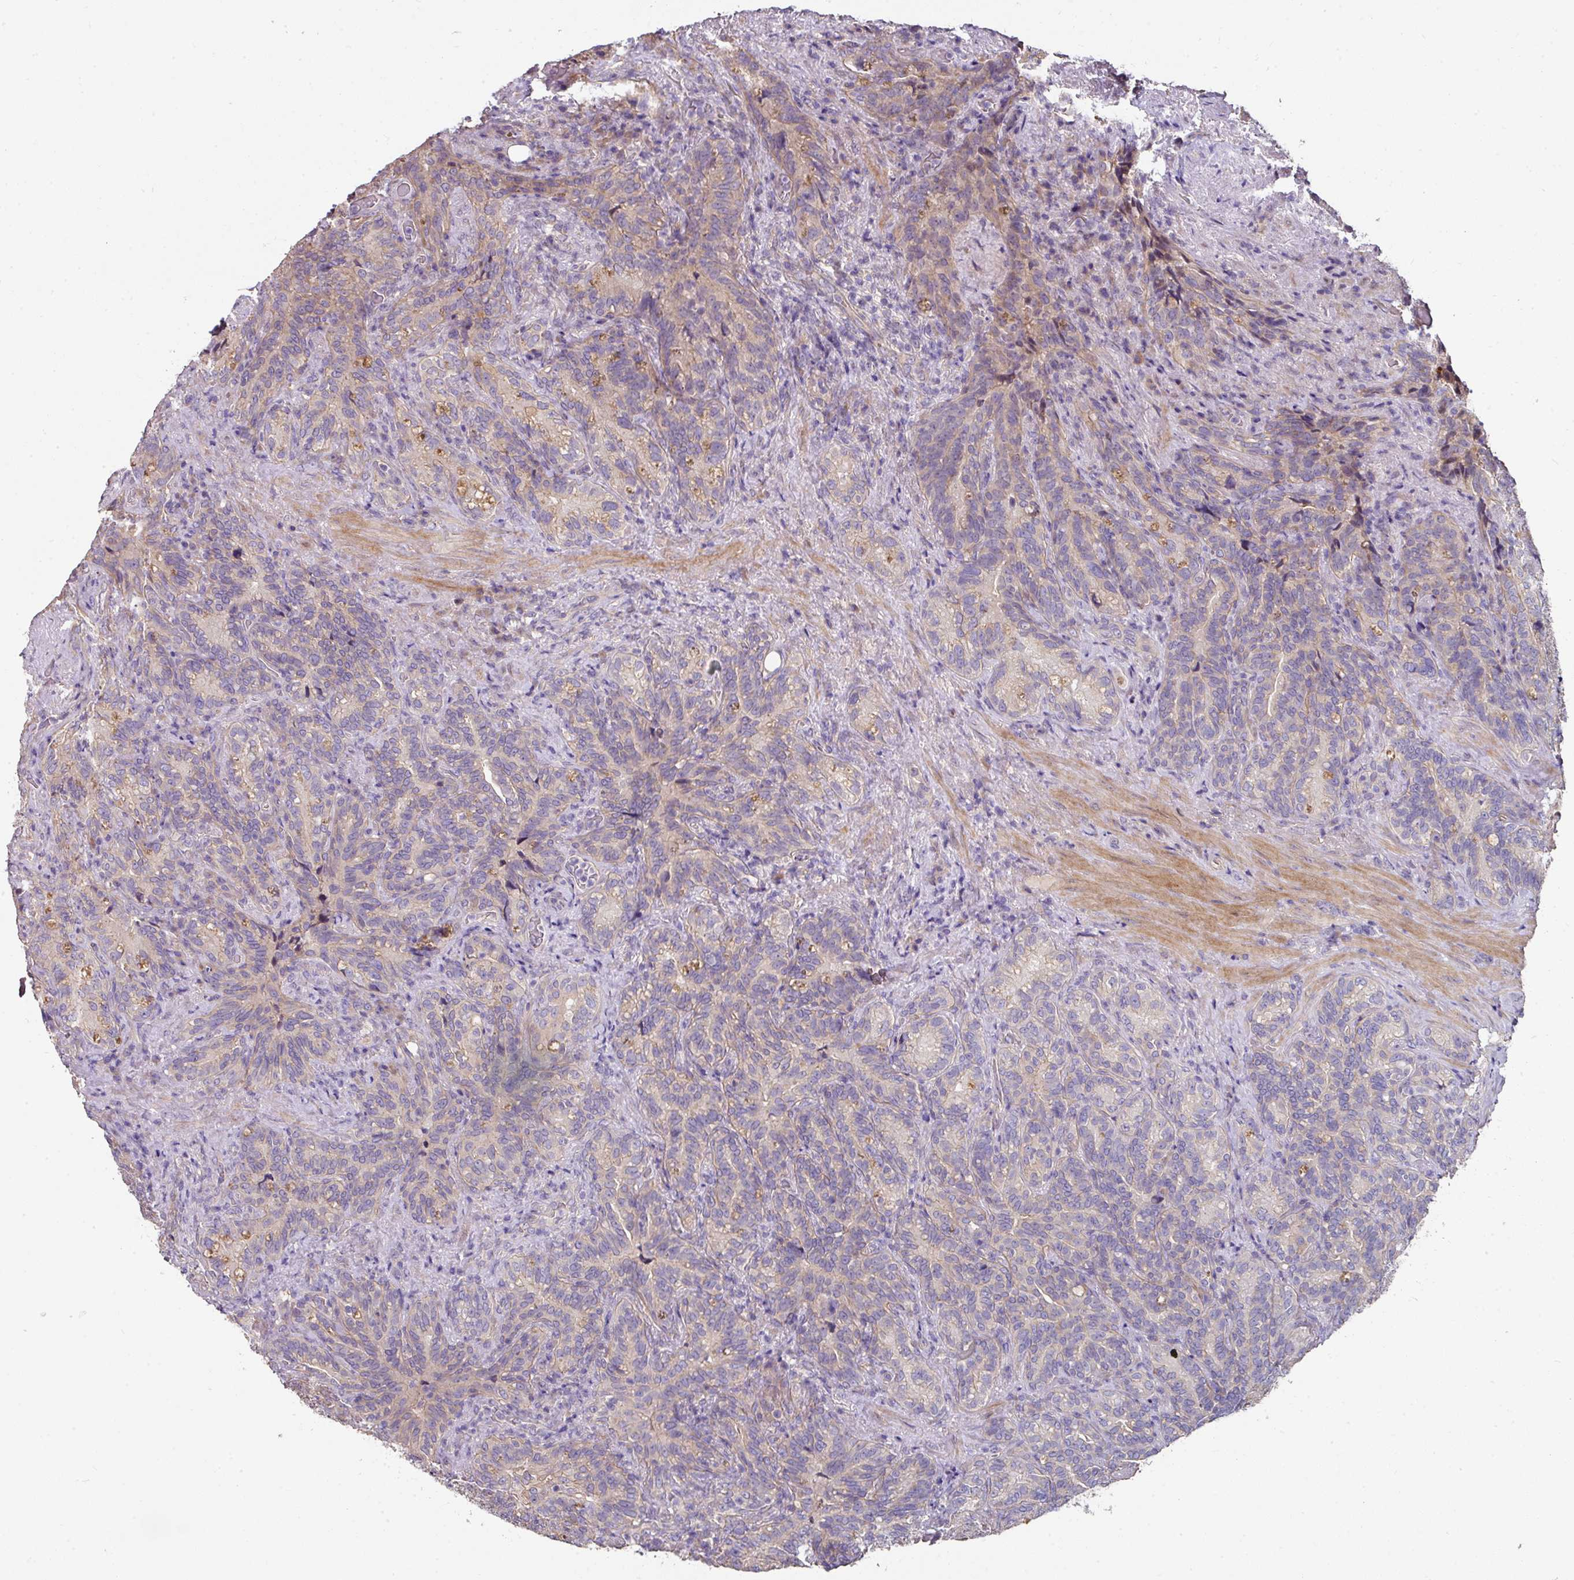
{"staining": {"intensity": "moderate", "quantity": "<25%", "location": "cytoplasmic/membranous"}, "tissue": "seminal vesicle", "cell_type": "Glandular cells", "image_type": "normal", "snomed": [{"axis": "morphology", "description": "Normal tissue, NOS"}, {"axis": "topography", "description": "Seminal veicle"}], "caption": "Immunohistochemical staining of benign human seminal vesicle shows low levels of moderate cytoplasmic/membranous positivity in about <25% of glandular cells. Using DAB (brown) and hematoxylin (blue) stains, captured at high magnification using brightfield microscopy.", "gene": "C4orf48", "patient": {"sex": "male", "age": 68}}